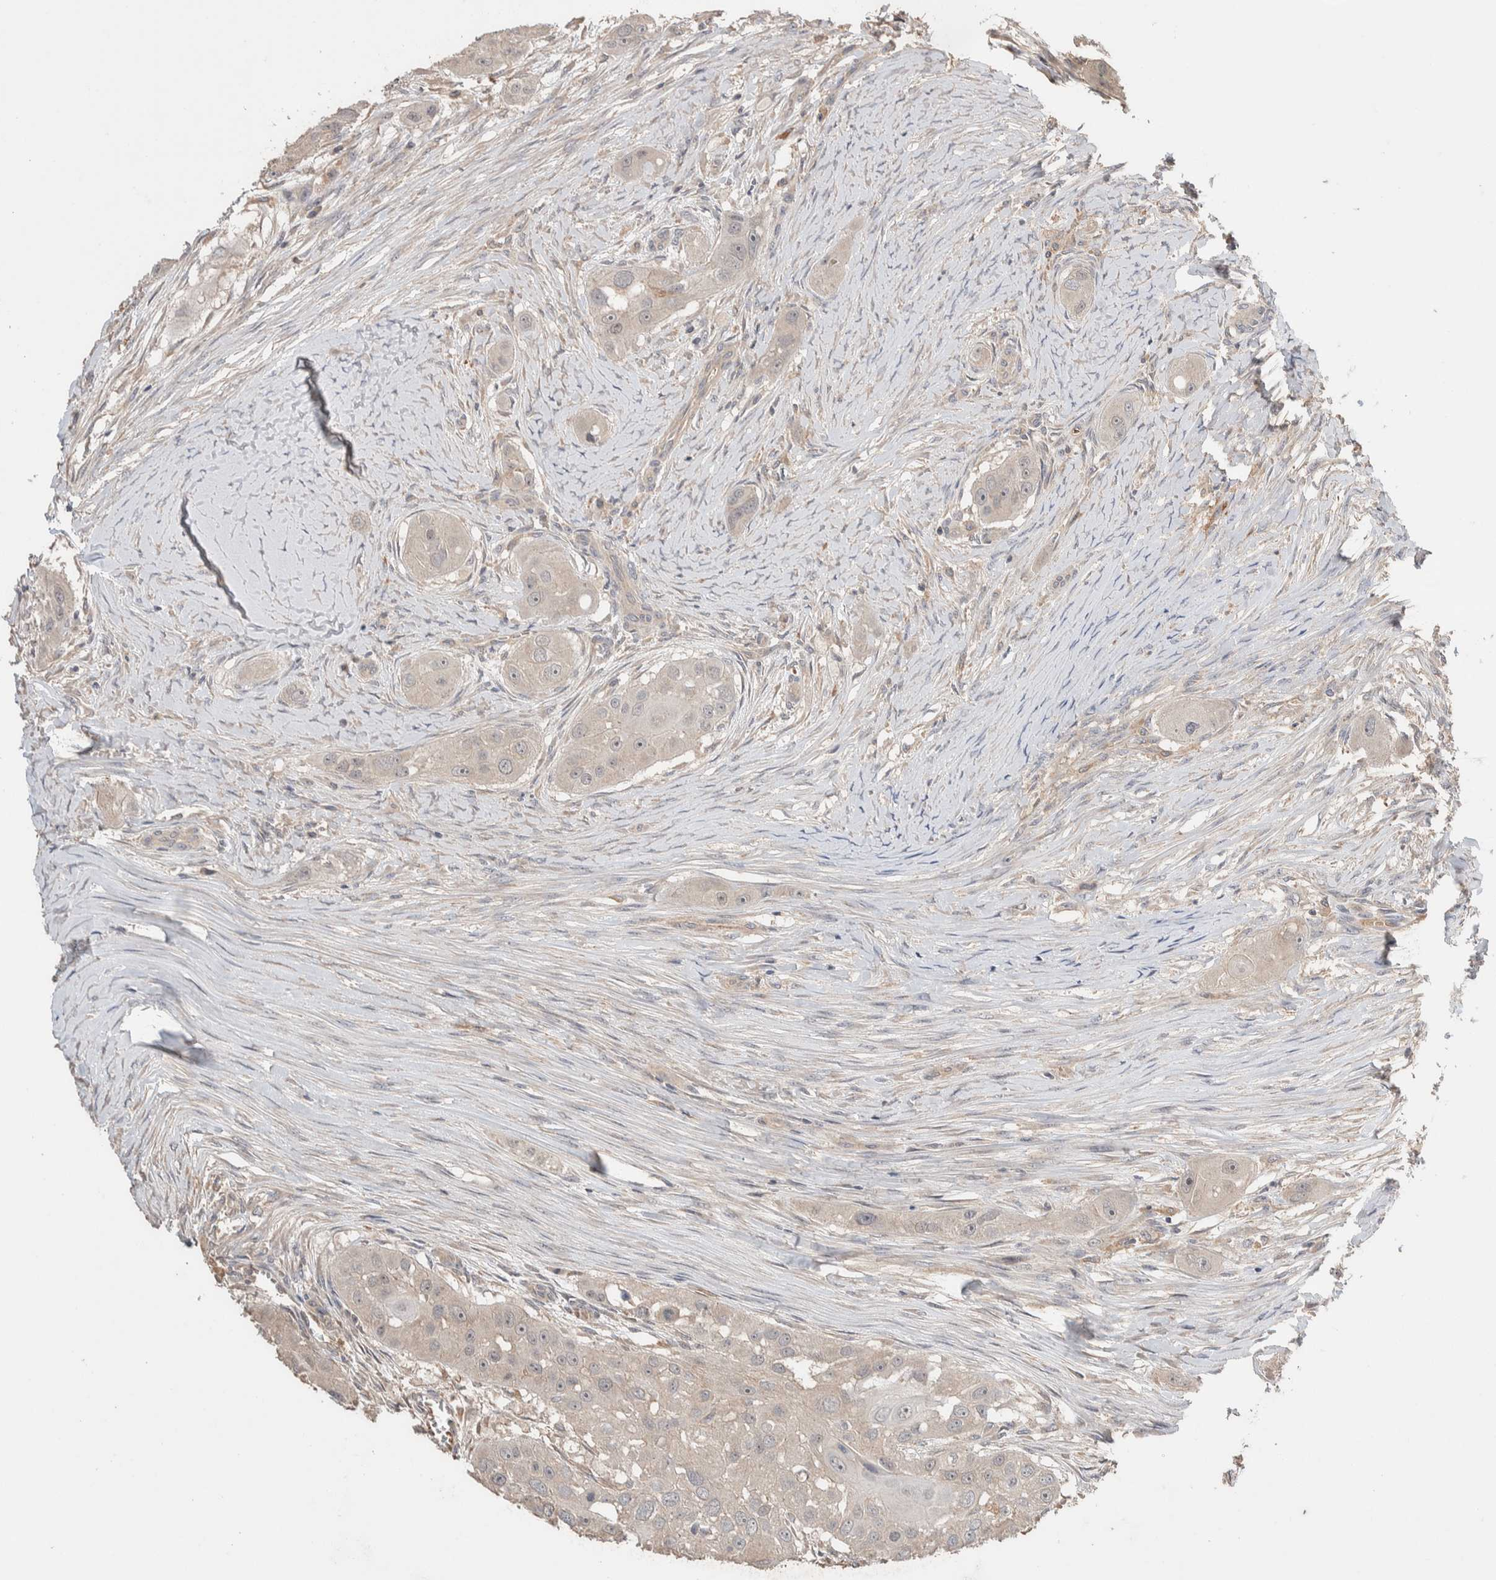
{"staining": {"intensity": "negative", "quantity": "none", "location": "none"}, "tissue": "head and neck cancer", "cell_type": "Tumor cells", "image_type": "cancer", "snomed": [{"axis": "morphology", "description": "Normal tissue, NOS"}, {"axis": "morphology", "description": "Squamous cell carcinoma, NOS"}, {"axis": "topography", "description": "Skeletal muscle"}, {"axis": "topography", "description": "Head-Neck"}], "caption": "The immunohistochemistry histopathology image has no significant expression in tumor cells of head and neck squamous cell carcinoma tissue.", "gene": "WDR91", "patient": {"sex": "male", "age": 51}}